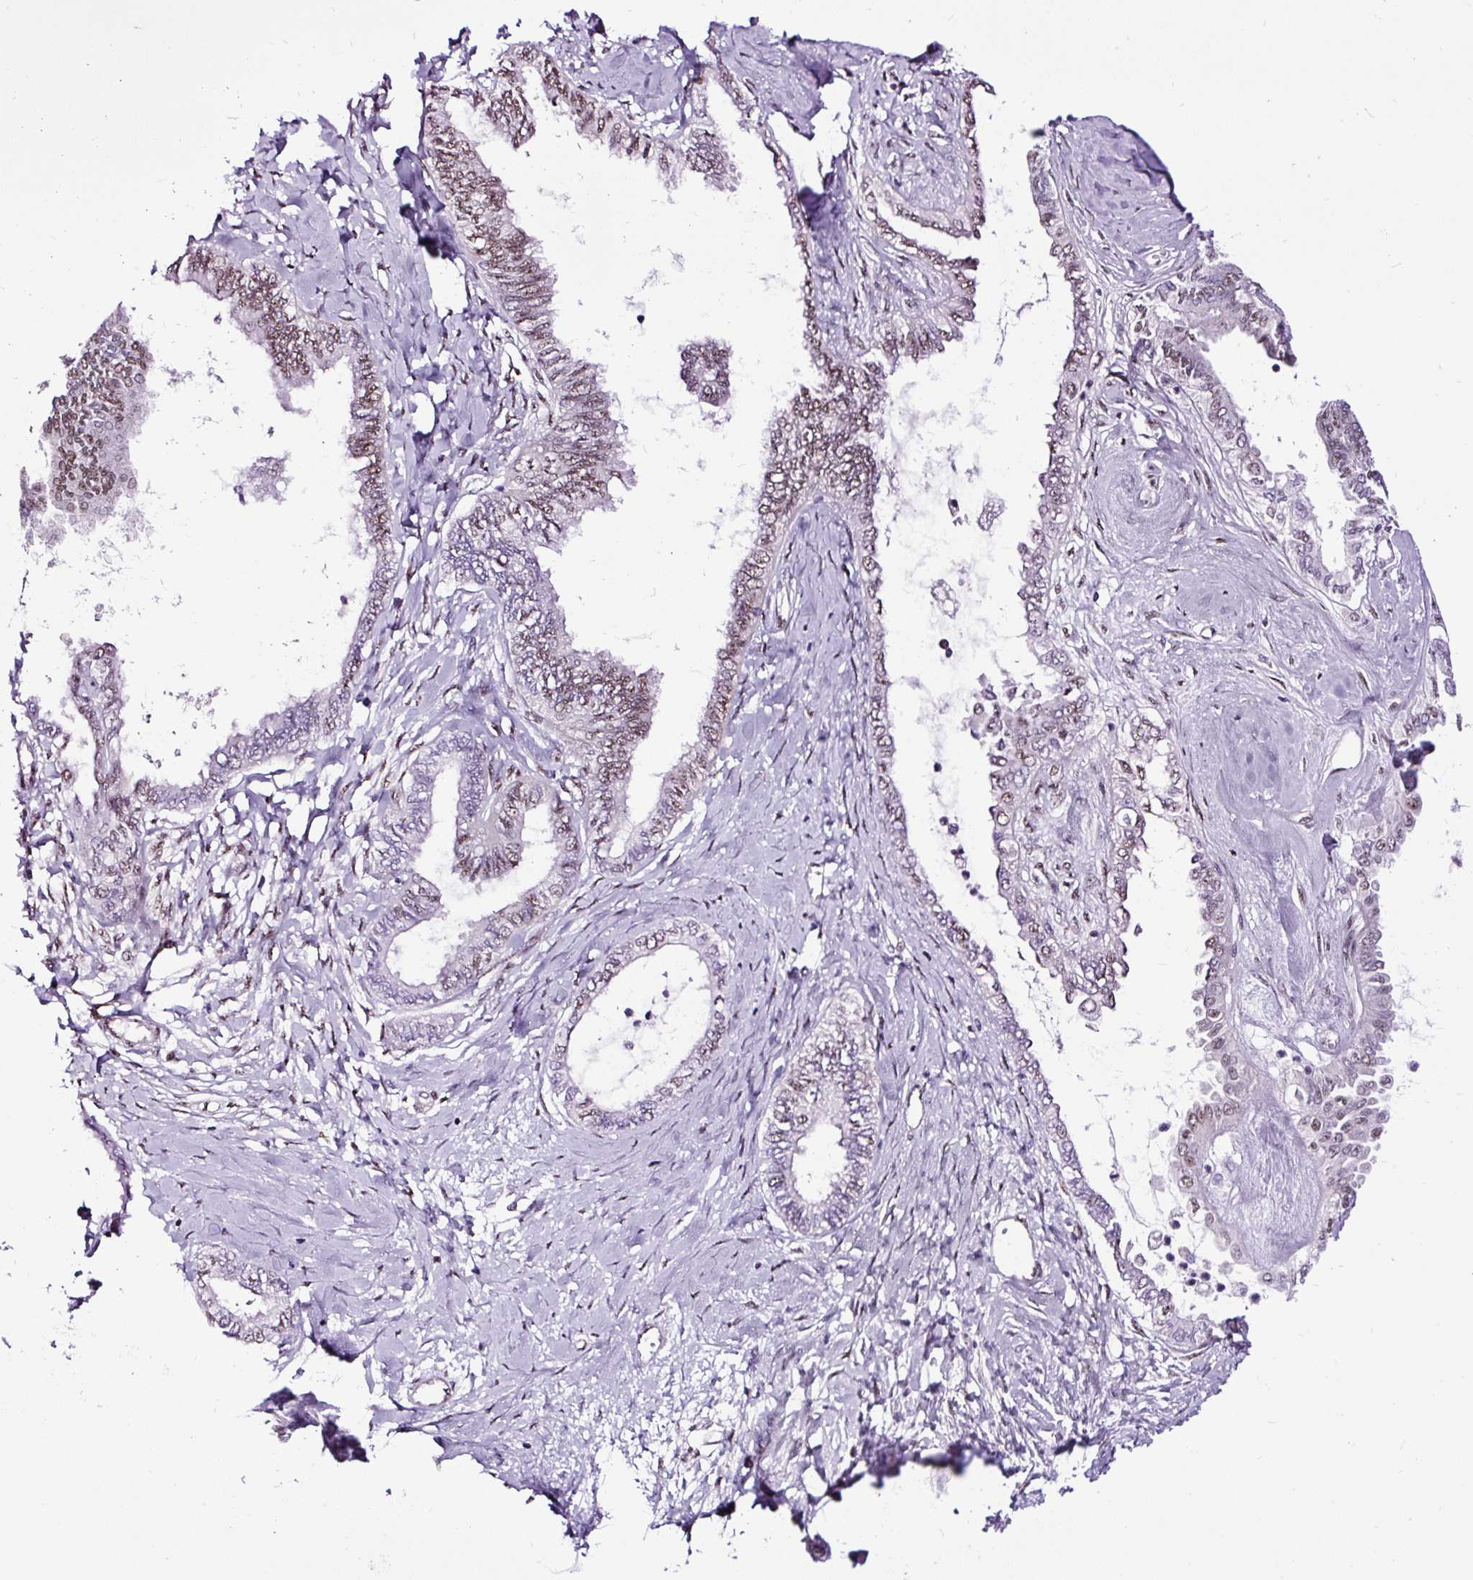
{"staining": {"intensity": "weak", "quantity": "25%-75%", "location": "nuclear"}, "tissue": "ovarian cancer", "cell_type": "Tumor cells", "image_type": "cancer", "snomed": [{"axis": "morphology", "description": "Carcinoma, endometroid"}, {"axis": "topography", "description": "Ovary"}], "caption": "This image demonstrates IHC staining of endometroid carcinoma (ovarian), with low weak nuclear expression in about 25%-75% of tumor cells.", "gene": "SMC5", "patient": {"sex": "female", "age": 70}}